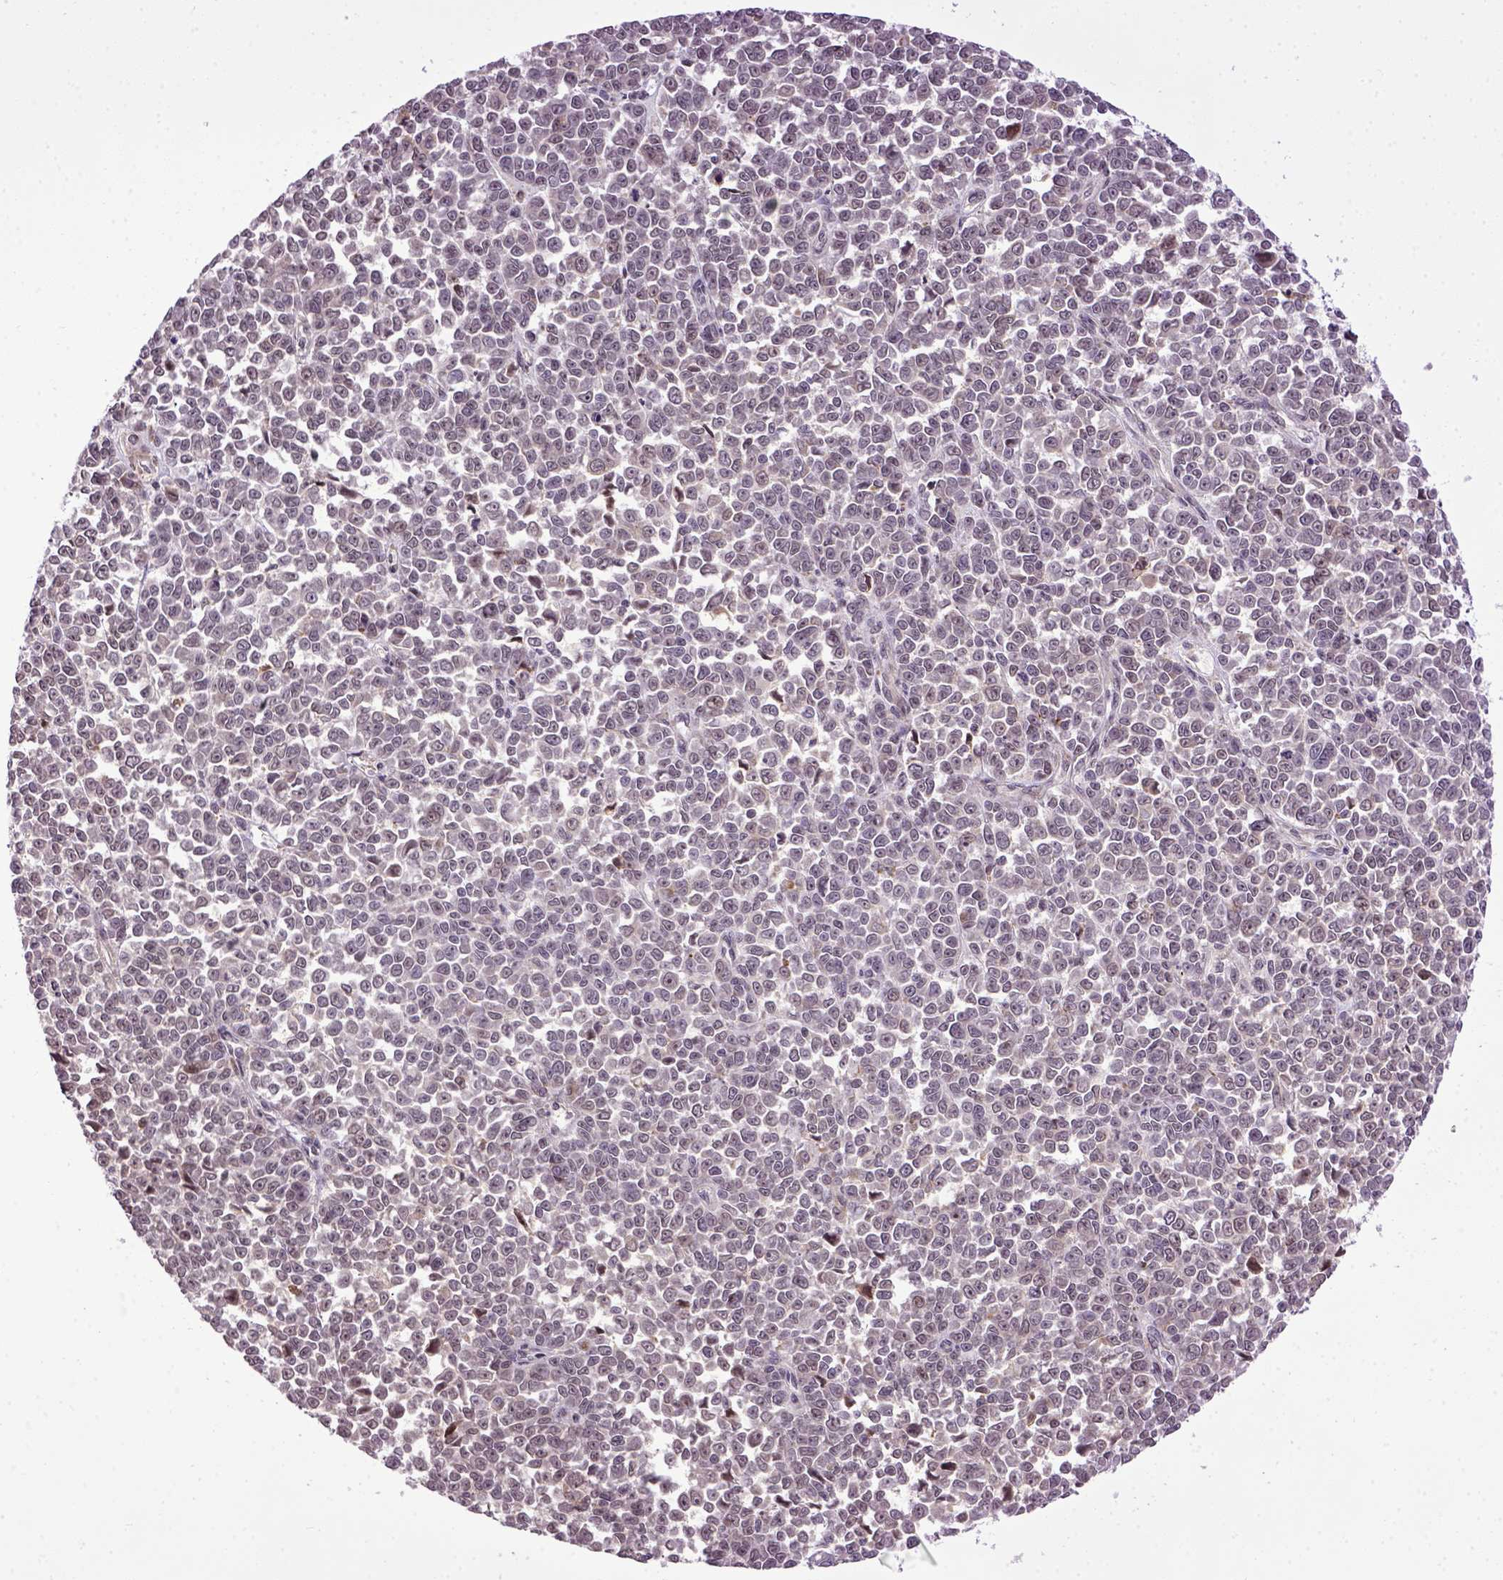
{"staining": {"intensity": "moderate", "quantity": "<25%", "location": "cytoplasmic/membranous,nuclear"}, "tissue": "melanoma", "cell_type": "Tumor cells", "image_type": "cancer", "snomed": [{"axis": "morphology", "description": "Malignant melanoma, NOS"}, {"axis": "topography", "description": "Skin"}], "caption": "A brown stain shows moderate cytoplasmic/membranous and nuclear expression of a protein in malignant melanoma tumor cells.", "gene": "RAB43", "patient": {"sex": "female", "age": 95}}